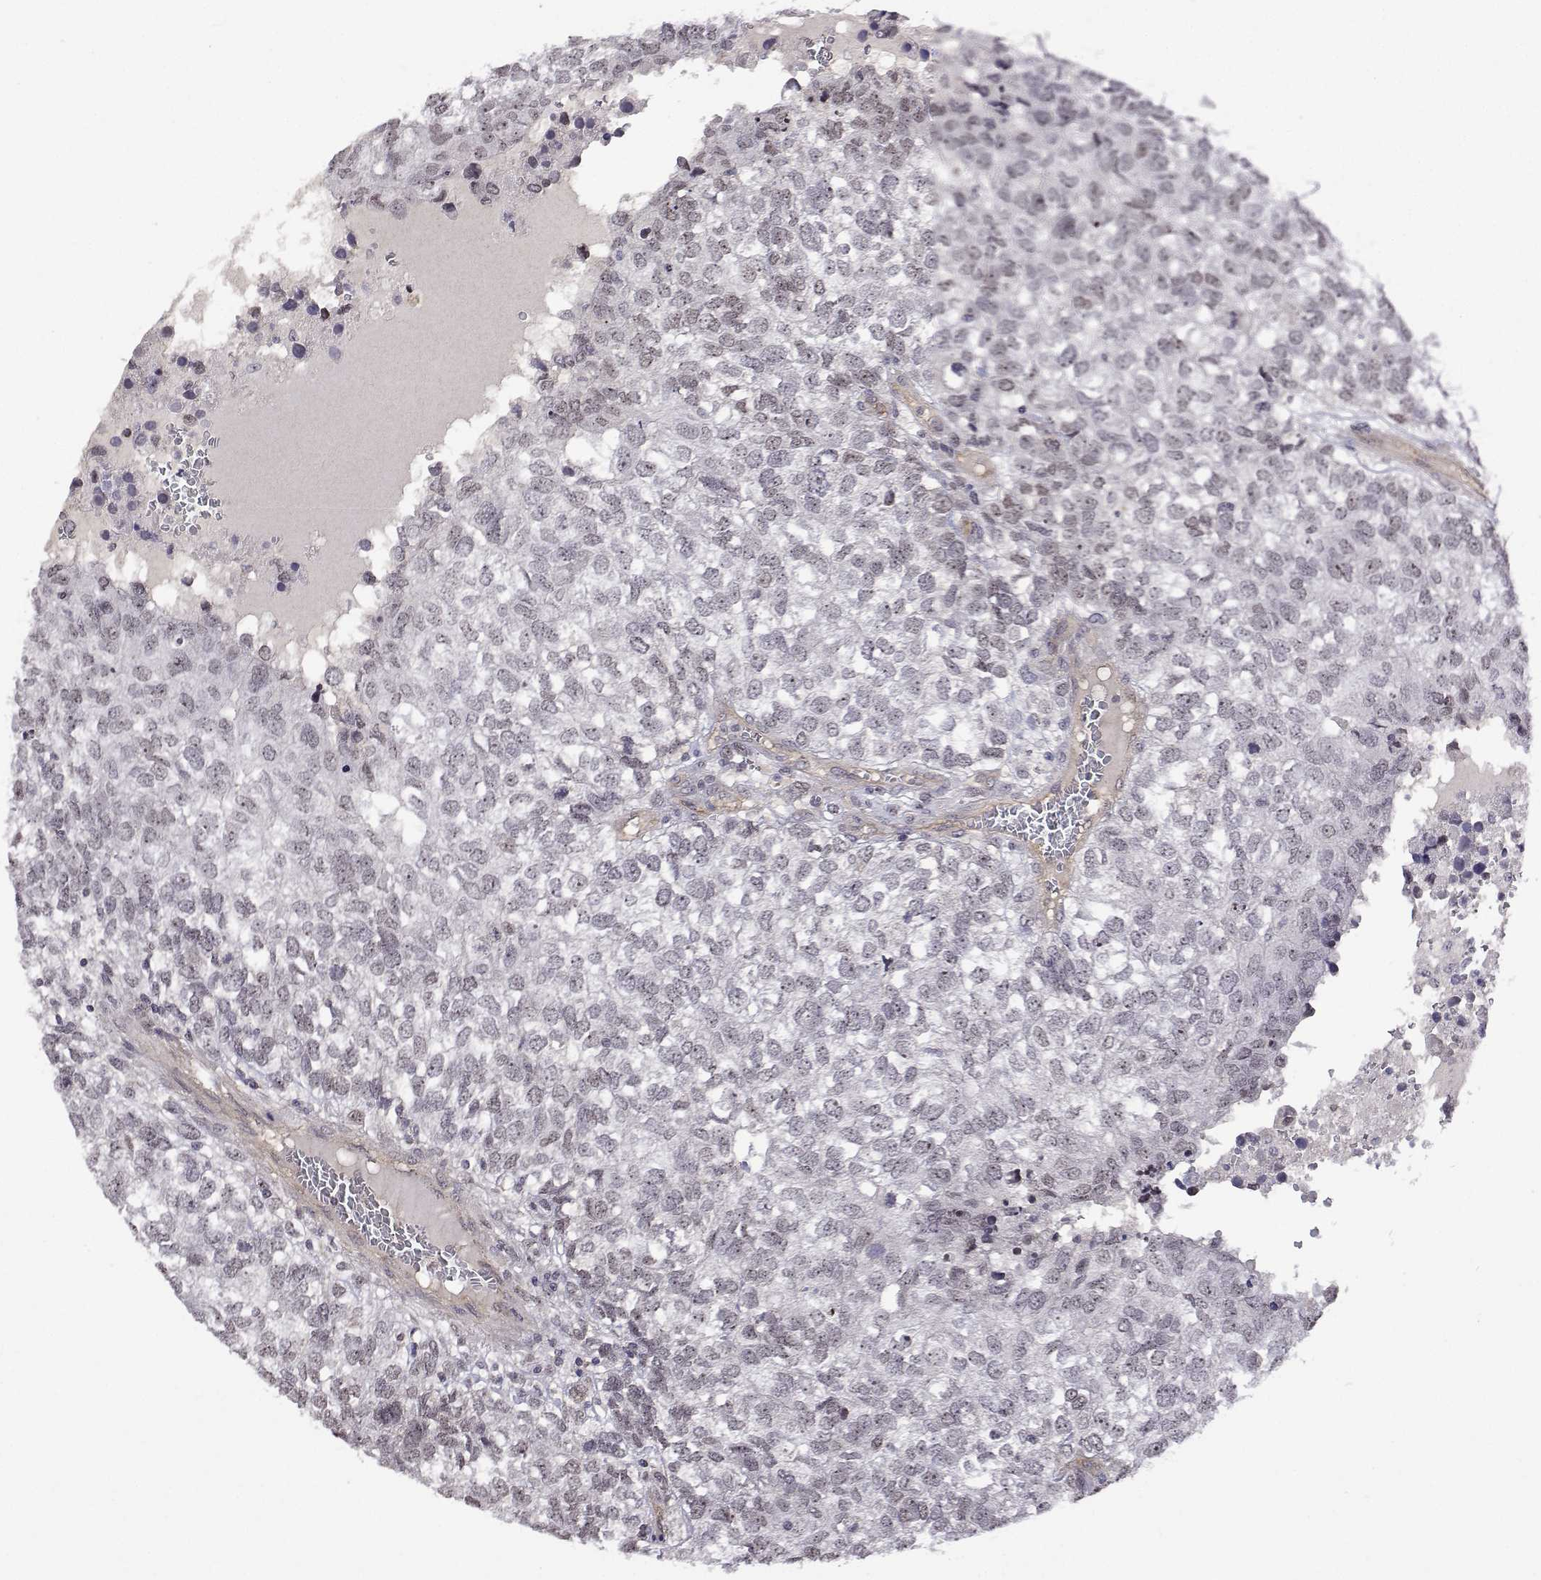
{"staining": {"intensity": "weak", "quantity": "<25%", "location": "nuclear"}, "tissue": "breast cancer", "cell_type": "Tumor cells", "image_type": "cancer", "snomed": [{"axis": "morphology", "description": "Duct carcinoma"}, {"axis": "topography", "description": "Breast"}], "caption": "Protein analysis of breast intraductal carcinoma reveals no significant positivity in tumor cells.", "gene": "NHP2", "patient": {"sex": "female", "age": 30}}